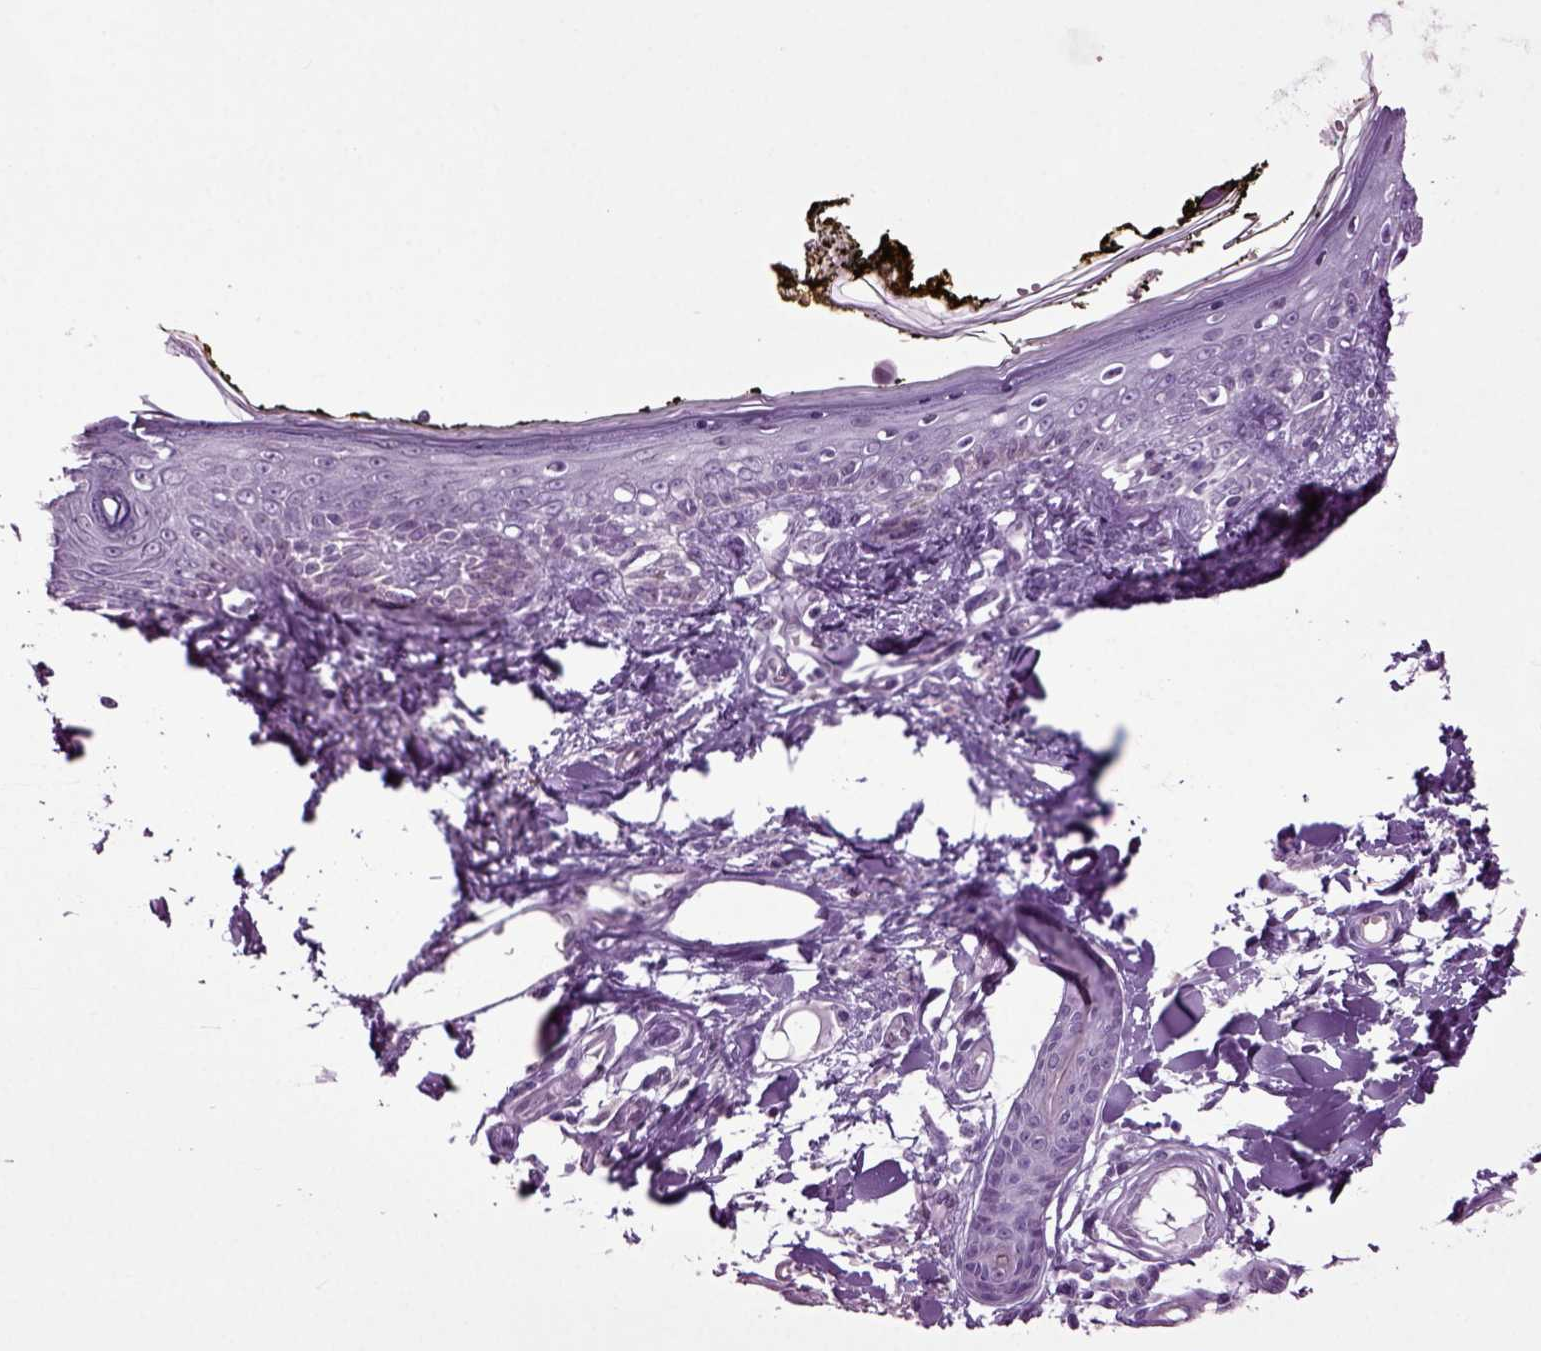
{"staining": {"intensity": "negative", "quantity": "none", "location": "none"}, "tissue": "skin", "cell_type": "Fibroblasts", "image_type": "normal", "snomed": [{"axis": "morphology", "description": "Normal tissue, NOS"}, {"axis": "topography", "description": "Skin"}], "caption": "Immunohistochemistry of normal human skin displays no expression in fibroblasts. (DAB (3,3'-diaminobenzidine) immunohistochemistry with hematoxylin counter stain).", "gene": "RFX3", "patient": {"sex": "male", "age": 76}}